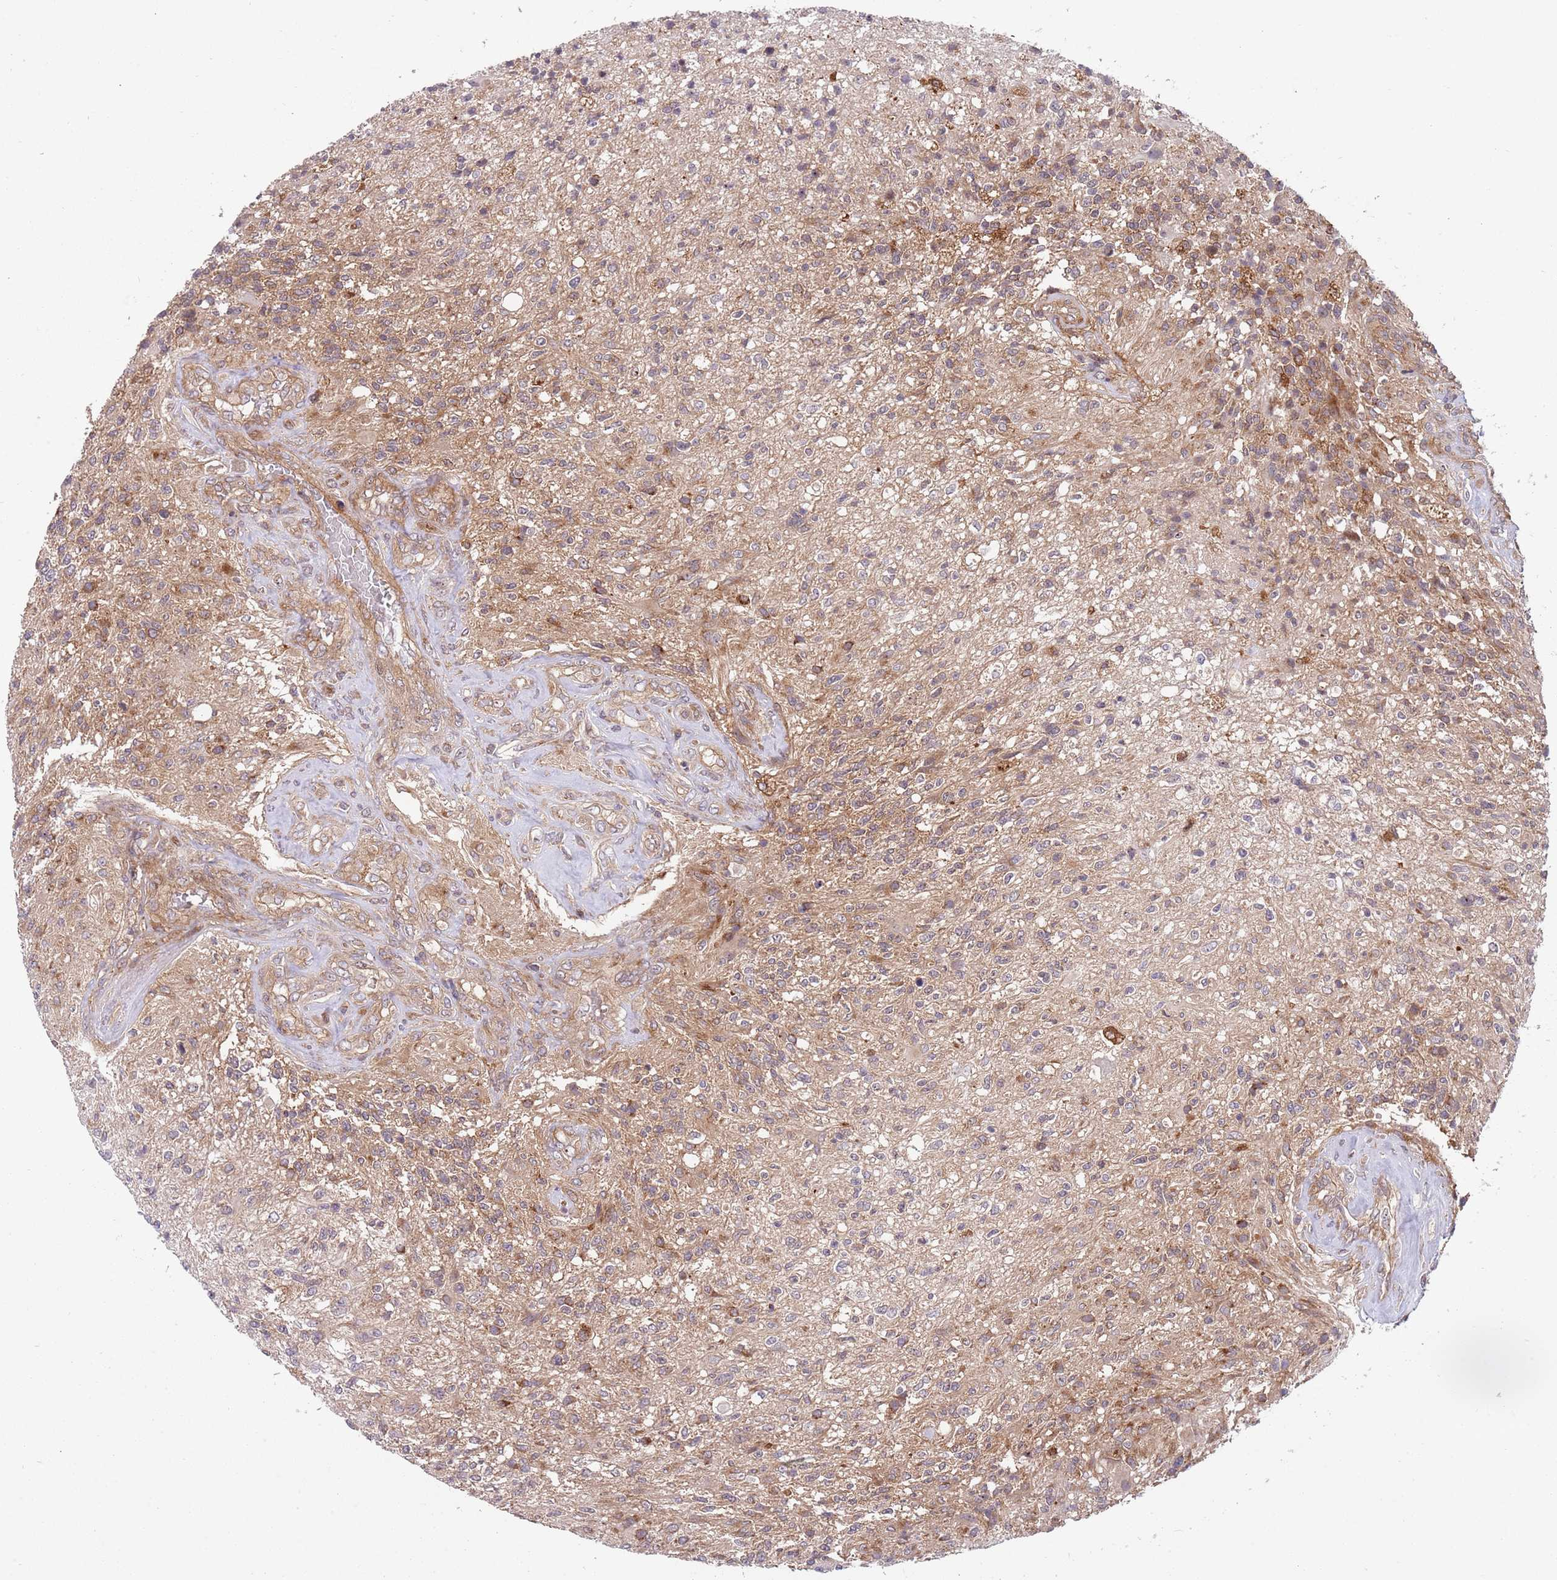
{"staining": {"intensity": "weak", "quantity": "25%-75%", "location": "cytoplasmic/membranous"}, "tissue": "glioma", "cell_type": "Tumor cells", "image_type": "cancer", "snomed": [{"axis": "morphology", "description": "Glioma, malignant, High grade"}, {"axis": "topography", "description": "Brain"}], "caption": "Protein analysis of glioma tissue exhibits weak cytoplasmic/membranous staining in about 25%-75% of tumor cells.", "gene": "GGA1", "patient": {"sex": "male", "age": 56}}